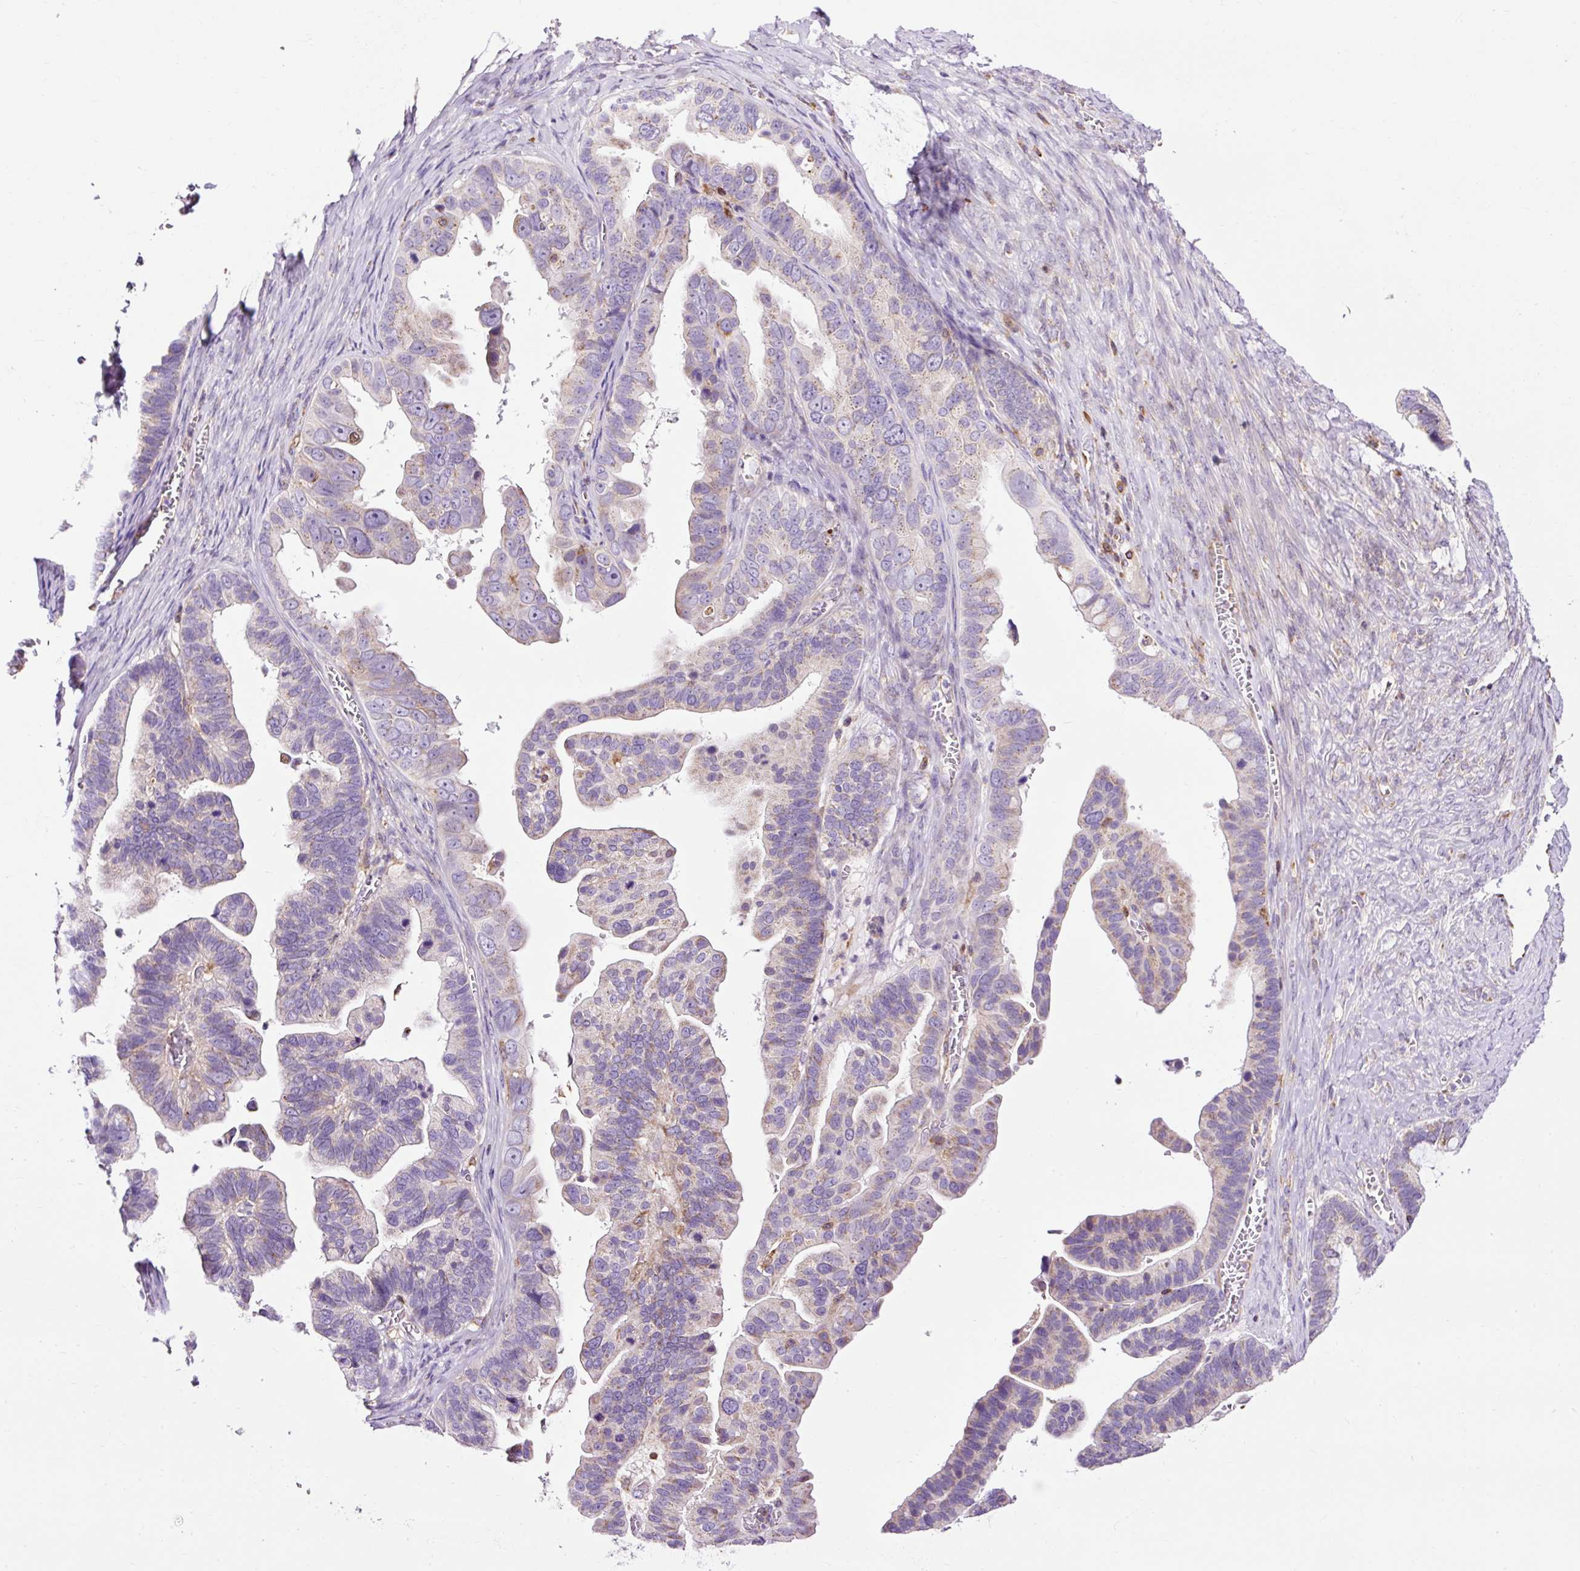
{"staining": {"intensity": "weak", "quantity": "<25%", "location": "cytoplasmic/membranous"}, "tissue": "ovarian cancer", "cell_type": "Tumor cells", "image_type": "cancer", "snomed": [{"axis": "morphology", "description": "Cystadenocarcinoma, serous, NOS"}, {"axis": "topography", "description": "Ovary"}], "caption": "An image of serous cystadenocarcinoma (ovarian) stained for a protein exhibits no brown staining in tumor cells.", "gene": "CD83", "patient": {"sex": "female", "age": 56}}